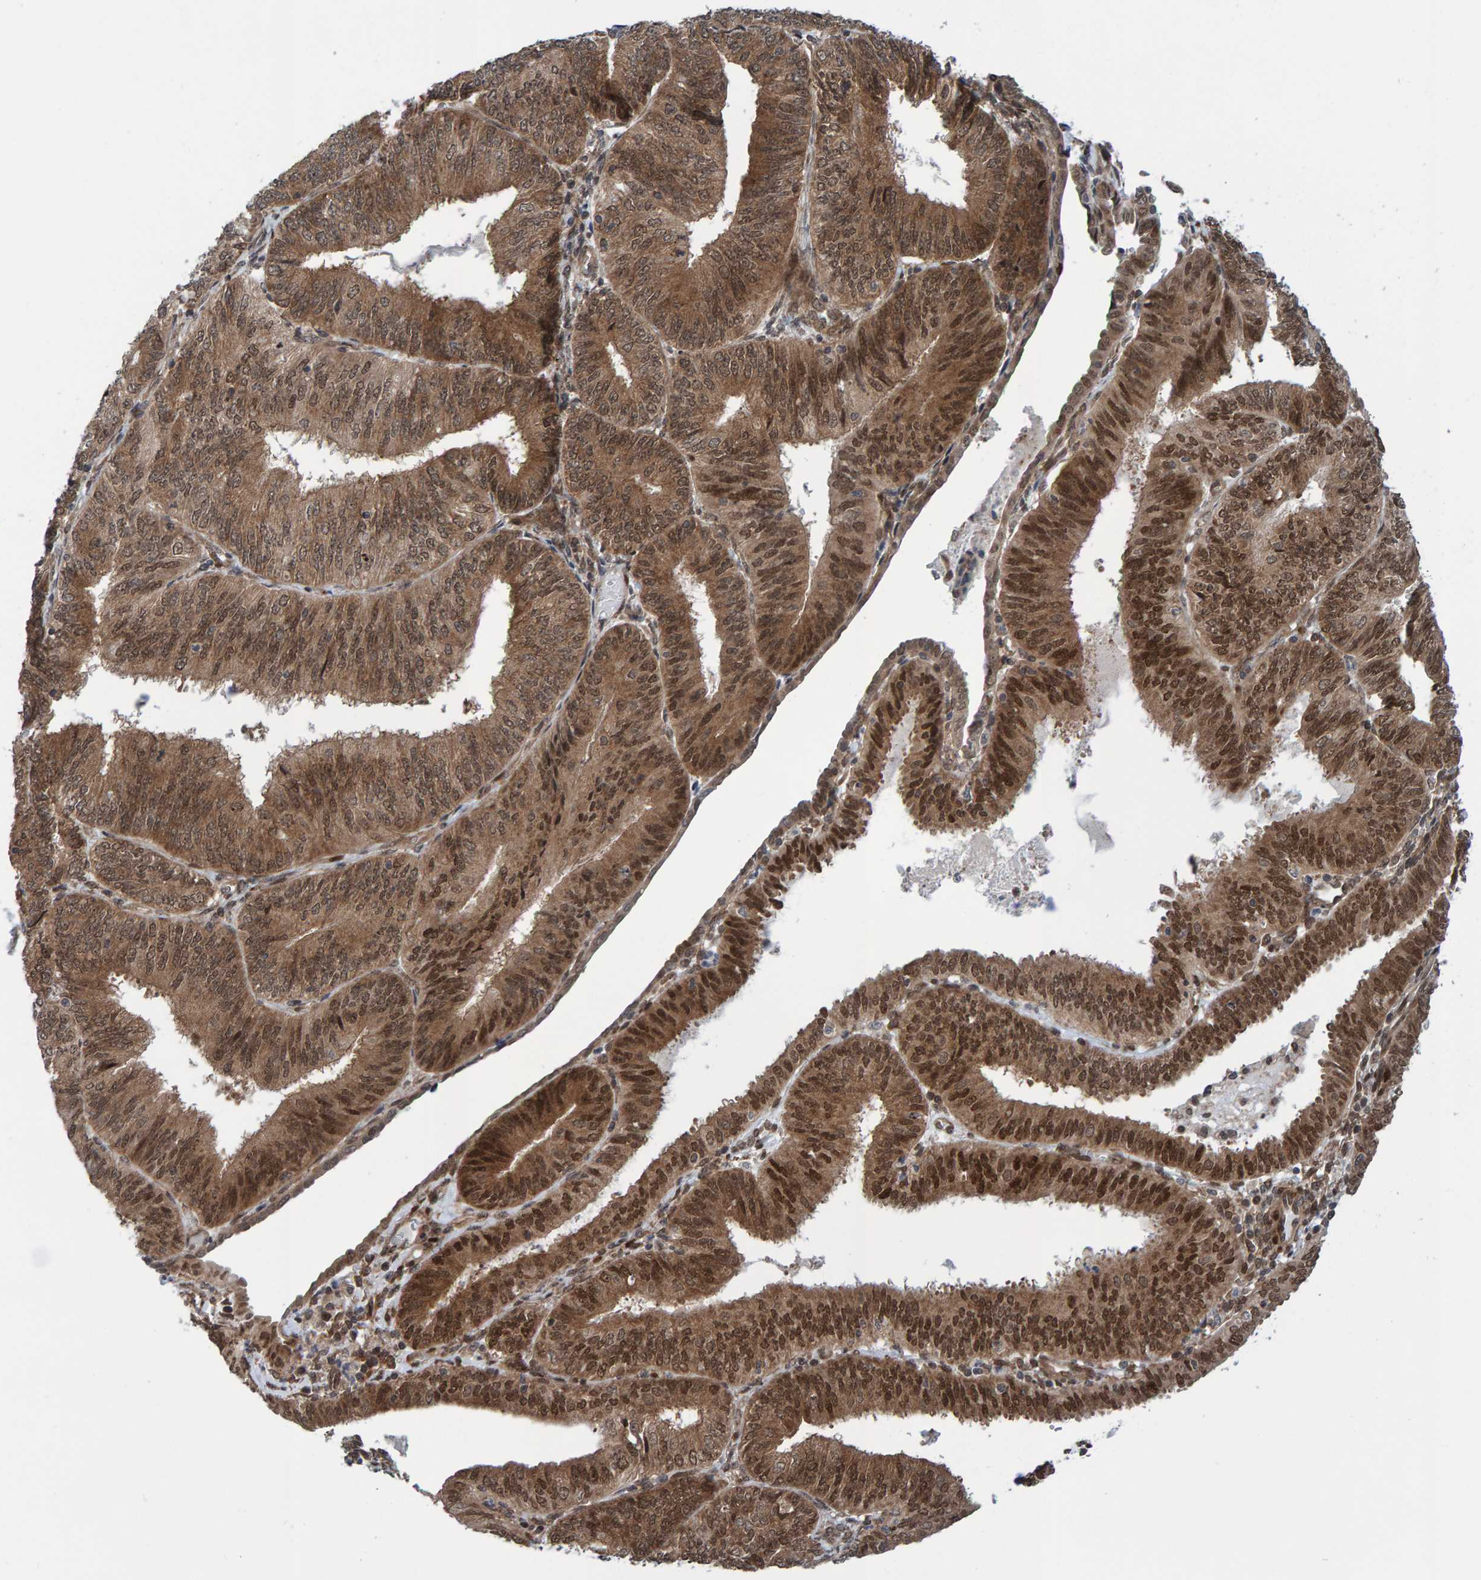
{"staining": {"intensity": "moderate", "quantity": ">75%", "location": "cytoplasmic/membranous,nuclear"}, "tissue": "endometrial cancer", "cell_type": "Tumor cells", "image_type": "cancer", "snomed": [{"axis": "morphology", "description": "Adenocarcinoma, NOS"}, {"axis": "topography", "description": "Endometrium"}], "caption": "Moderate cytoplasmic/membranous and nuclear positivity for a protein is seen in about >75% of tumor cells of endometrial cancer using immunohistochemistry (IHC).", "gene": "ZNF366", "patient": {"sex": "female", "age": 58}}